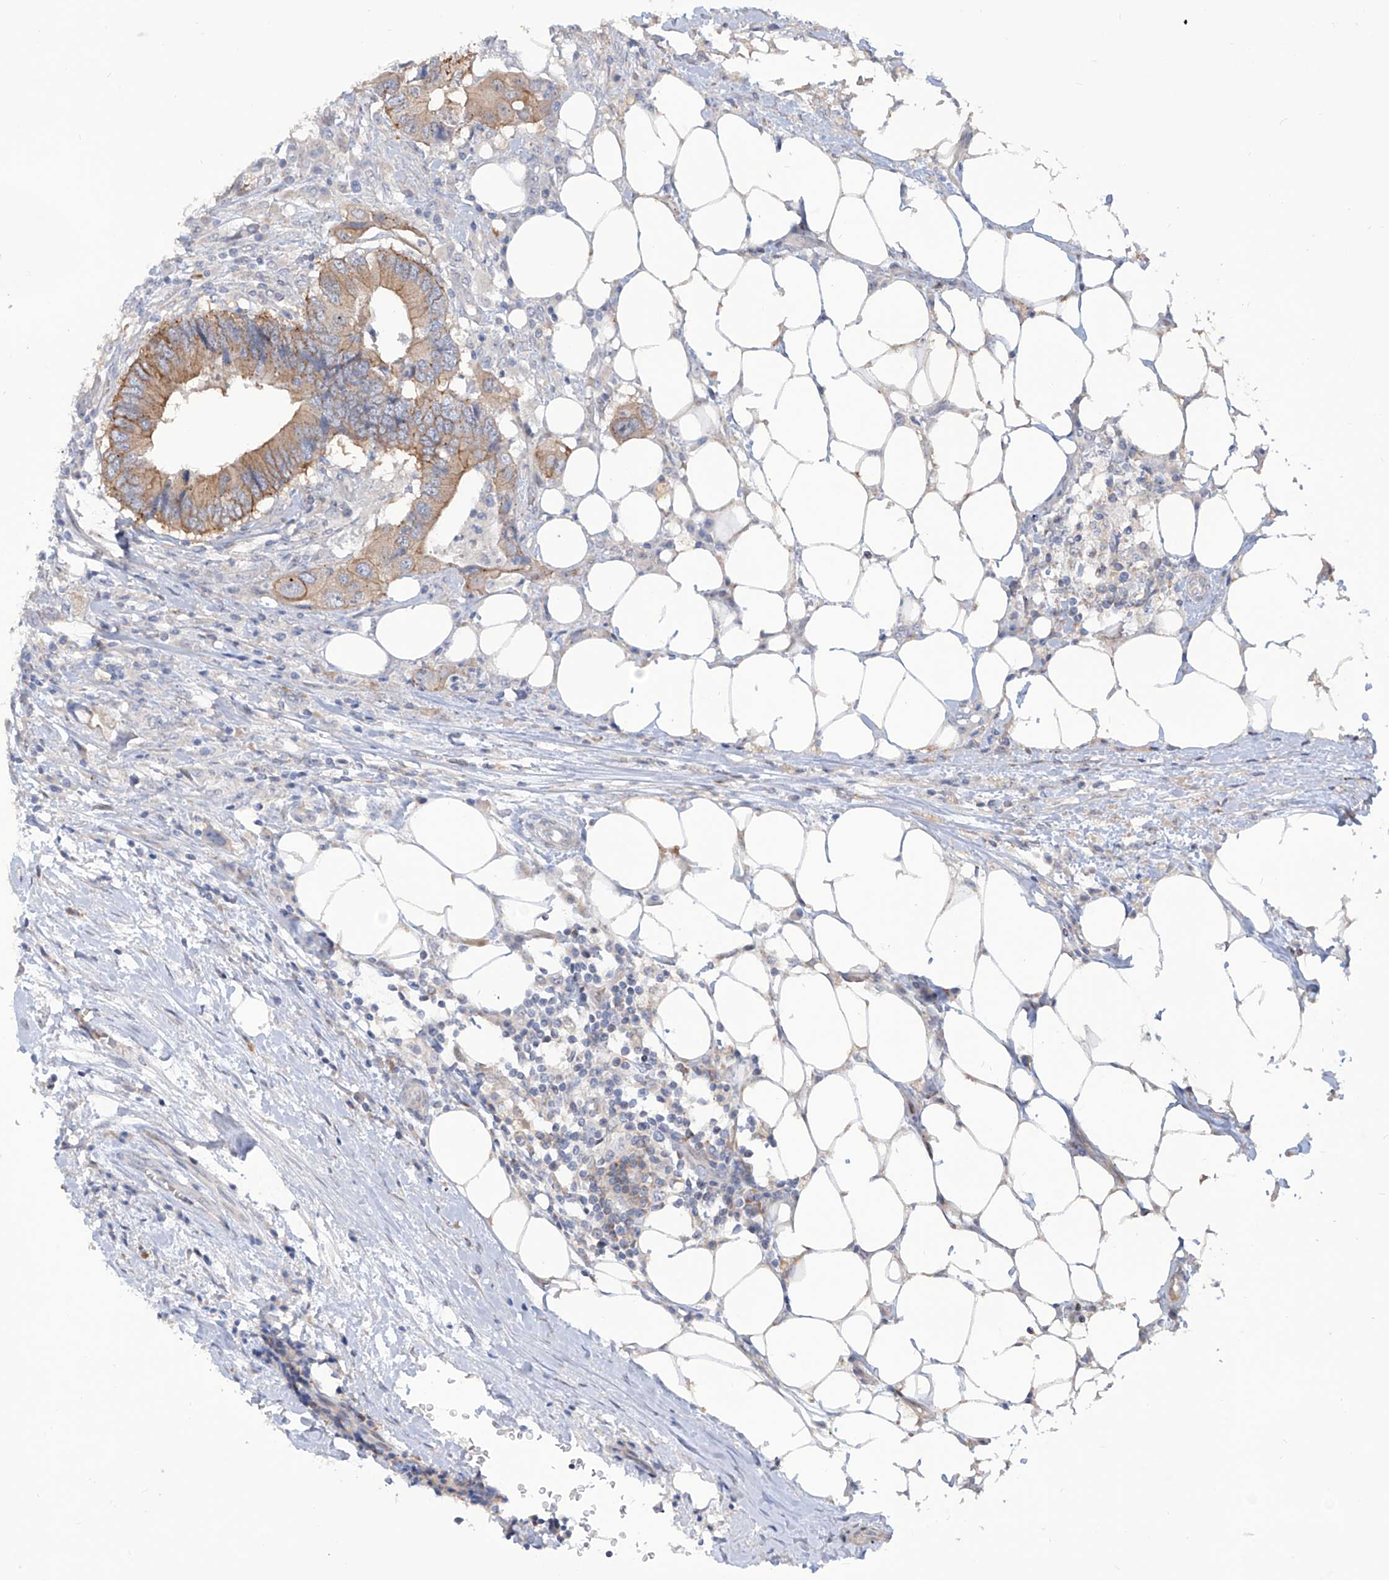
{"staining": {"intensity": "moderate", "quantity": "25%-75%", "location": "cytoplasmic/membranous"}, "tissue": "colorectal cancer", "cell_type": "Tumor cells", "image_type": "cancer", "snomed": [{"axis": "morphology", "description": "Adenocarcinoma, NOS"}, {"axis": "topography", "description": "Colon"}], "caption": "Colorectal adenocarcinoma stained with a brown dye exhibits moderate cytoplasmic/membranous positive staining in about 25%-75% of tumor cells.", "gene": "LRRC1", "patient": {"sex": "male", "age": 71}}